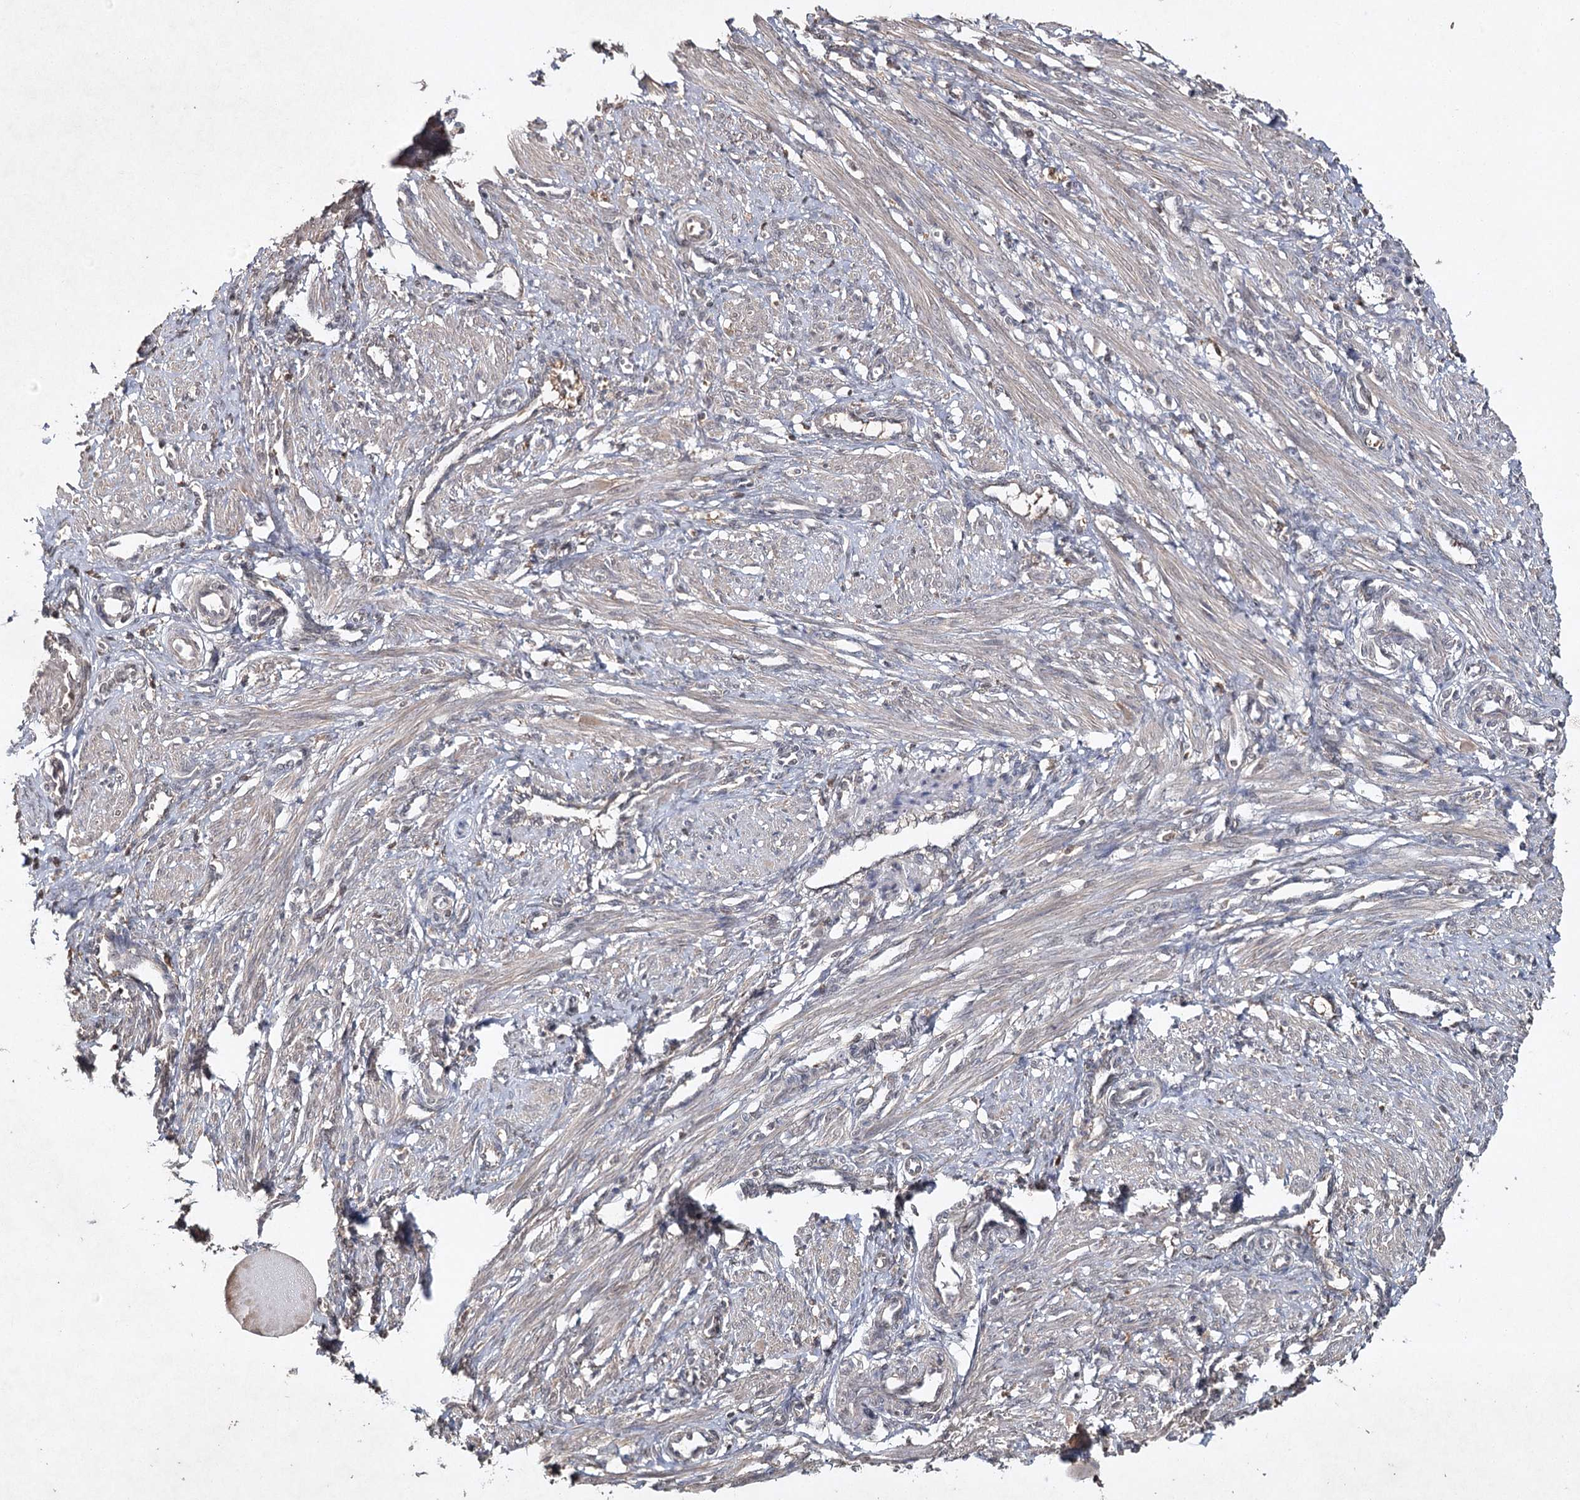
{"staining": {"intensity": "moderate", "quantity": "<25%", "location": "cytoplasmic/membranous"}, "tissue": "smooth muscle", "cell_type": "Smooth muscle cells", "image_type": "normal", "snomed": [{"axis": "morphology", "description": "Normal tissue, NOS"}, {"axis": "topography", "description": "Endometrium"}], "caption": "Smooth muscle was stained to show a protein in brown. There is low levels of moderate cytoplasmic/membranous expression in approximately <25% of smooth muscle cells. The staining was performed using DAB (3,3'-diaminobenzidine) to visualize the protein expression in brown, while the nuclei were stained in blue with hematoxylin (Magnification: 20x).", "gene": "CYP2B6", "patient": {"sex": "female", "age": 33}}